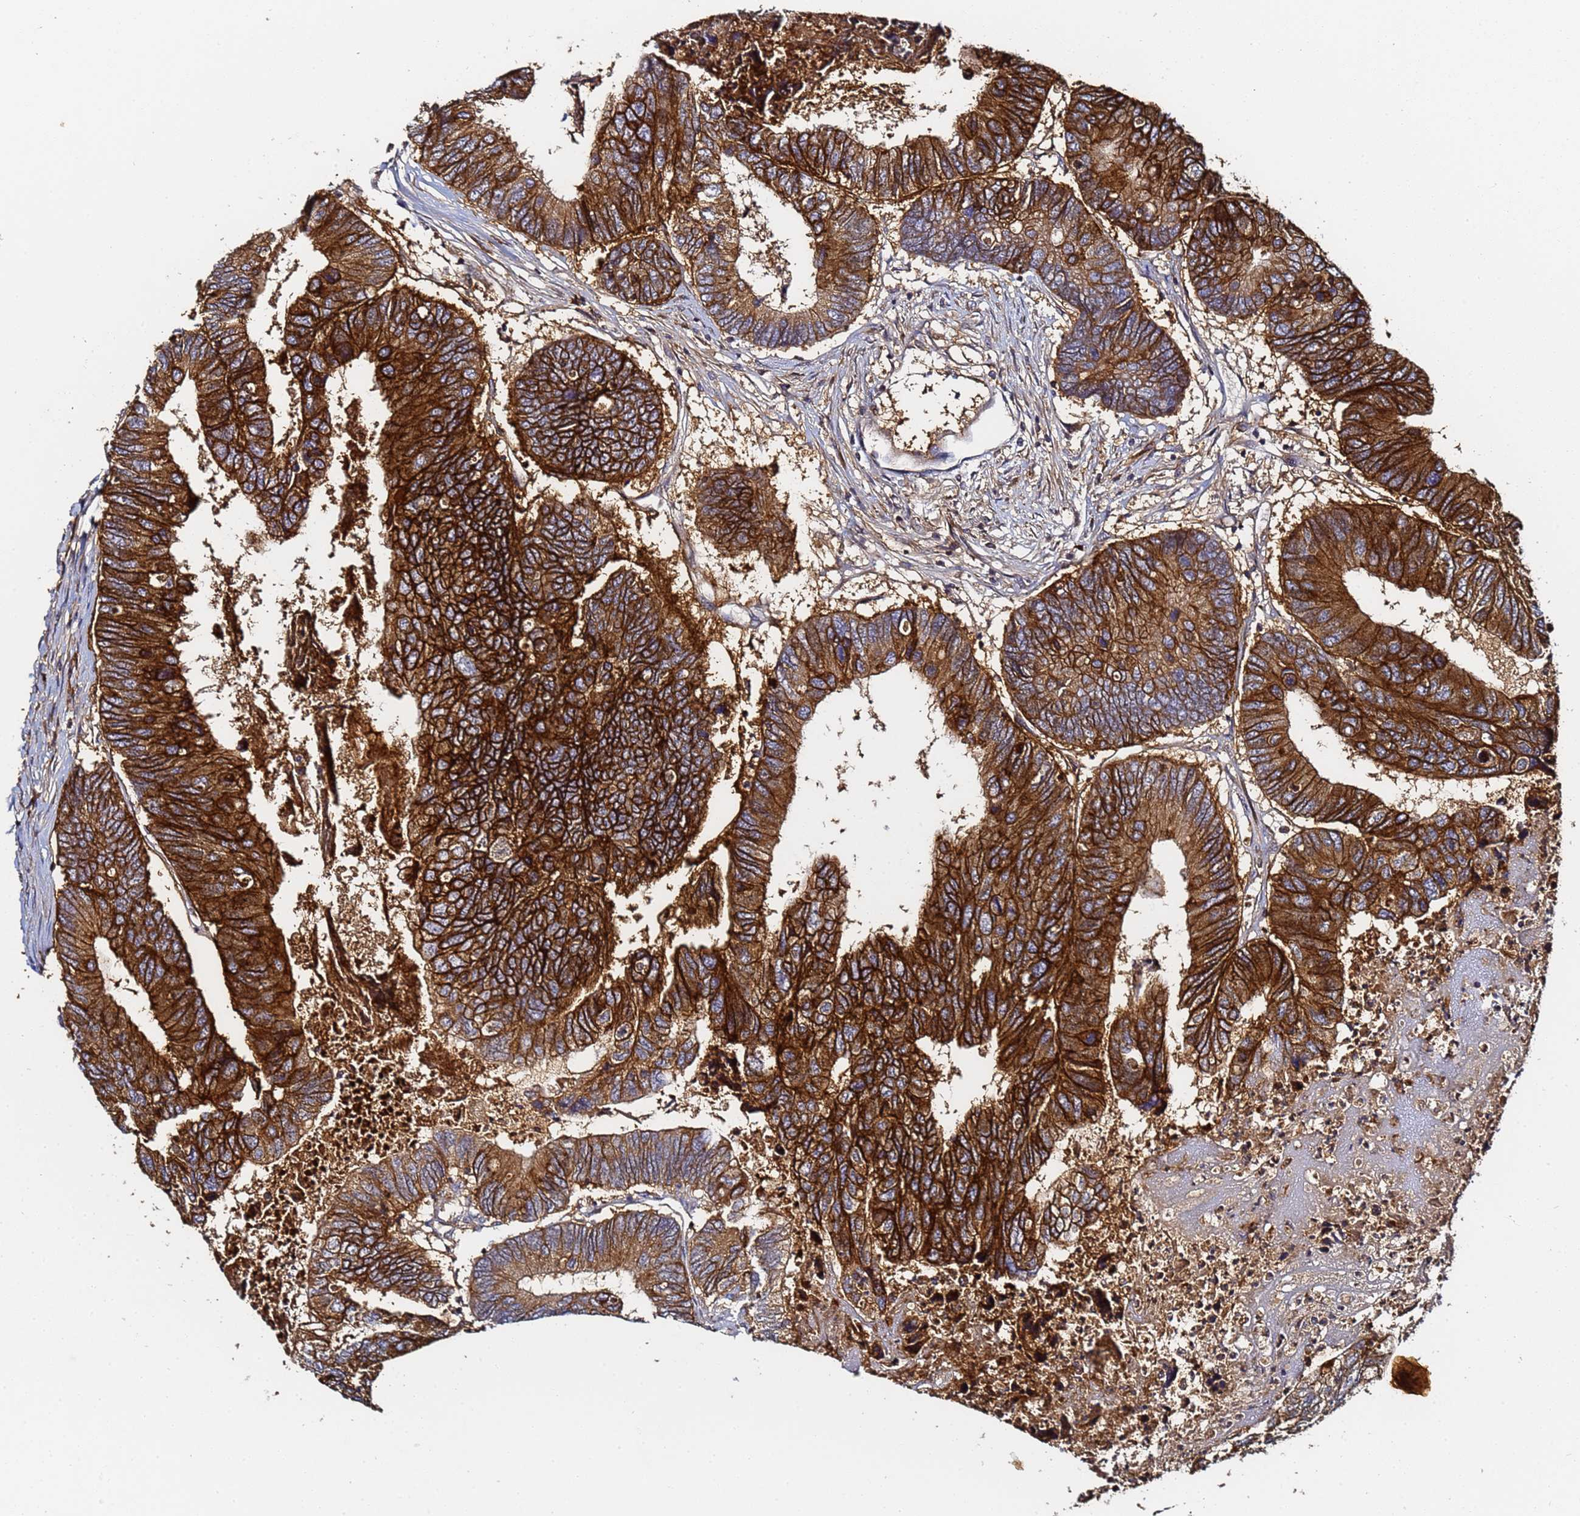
{"staining": {"intensity": "strong", "quantity": ">75%", "location": "cytoplasmic/membranous"}, "tissue": "colorectal cancer", "cell_type": "Tumor cells", "image_type": "cancer", "snomed": [{"axis": "morphology", "description": "Adenocarcinoma, NOS"}, {"axis": "topography", "description": "Colon"}], "caption": "A brown stain shows strong cytoplasmic/membranous staining of a protein in colorectal cancer (adenocarcinoma) tumor cells.", "gene": "LRRC69", "patient": {"sex": "female", "age": 67}}